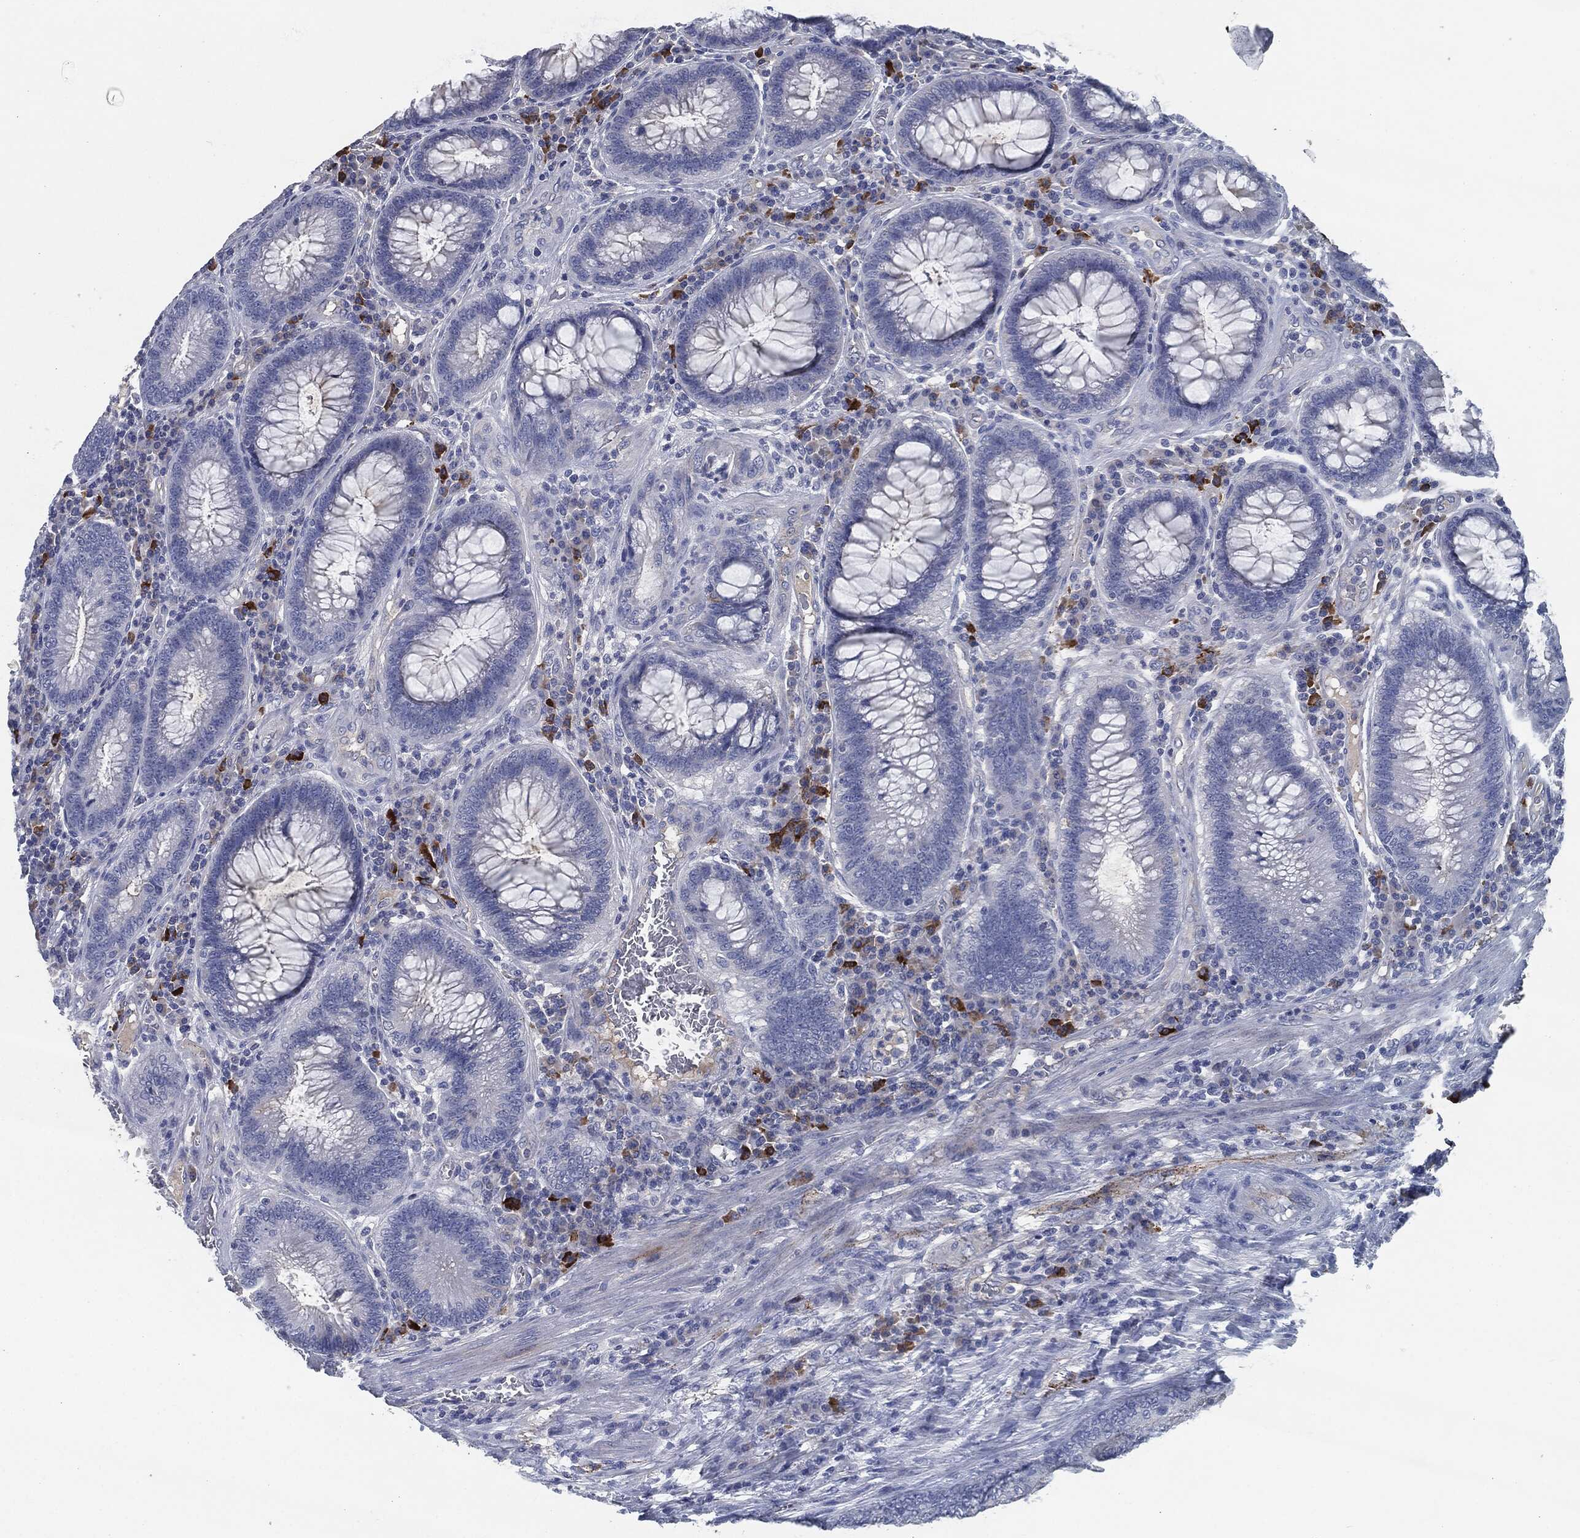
{"staining": {"intensity": "negative", "quantity": "none", "location": "none"}, "tissue": "colorectal cancer", "cell_type": "Tumor cells", "image_type": "cancer", "snomed": [{"axis": "morphology", "description": "Adenocarcinoma, NOS"}, {"axis": "topography", "description": "Colon"}], "caption": "Immunohistochemical staining of colorectal cancer (adenocarcinoma) reveals no significant expression in tumor cells.", "gene": "CD27", "patient": {"sex": "female", "age": 67}}